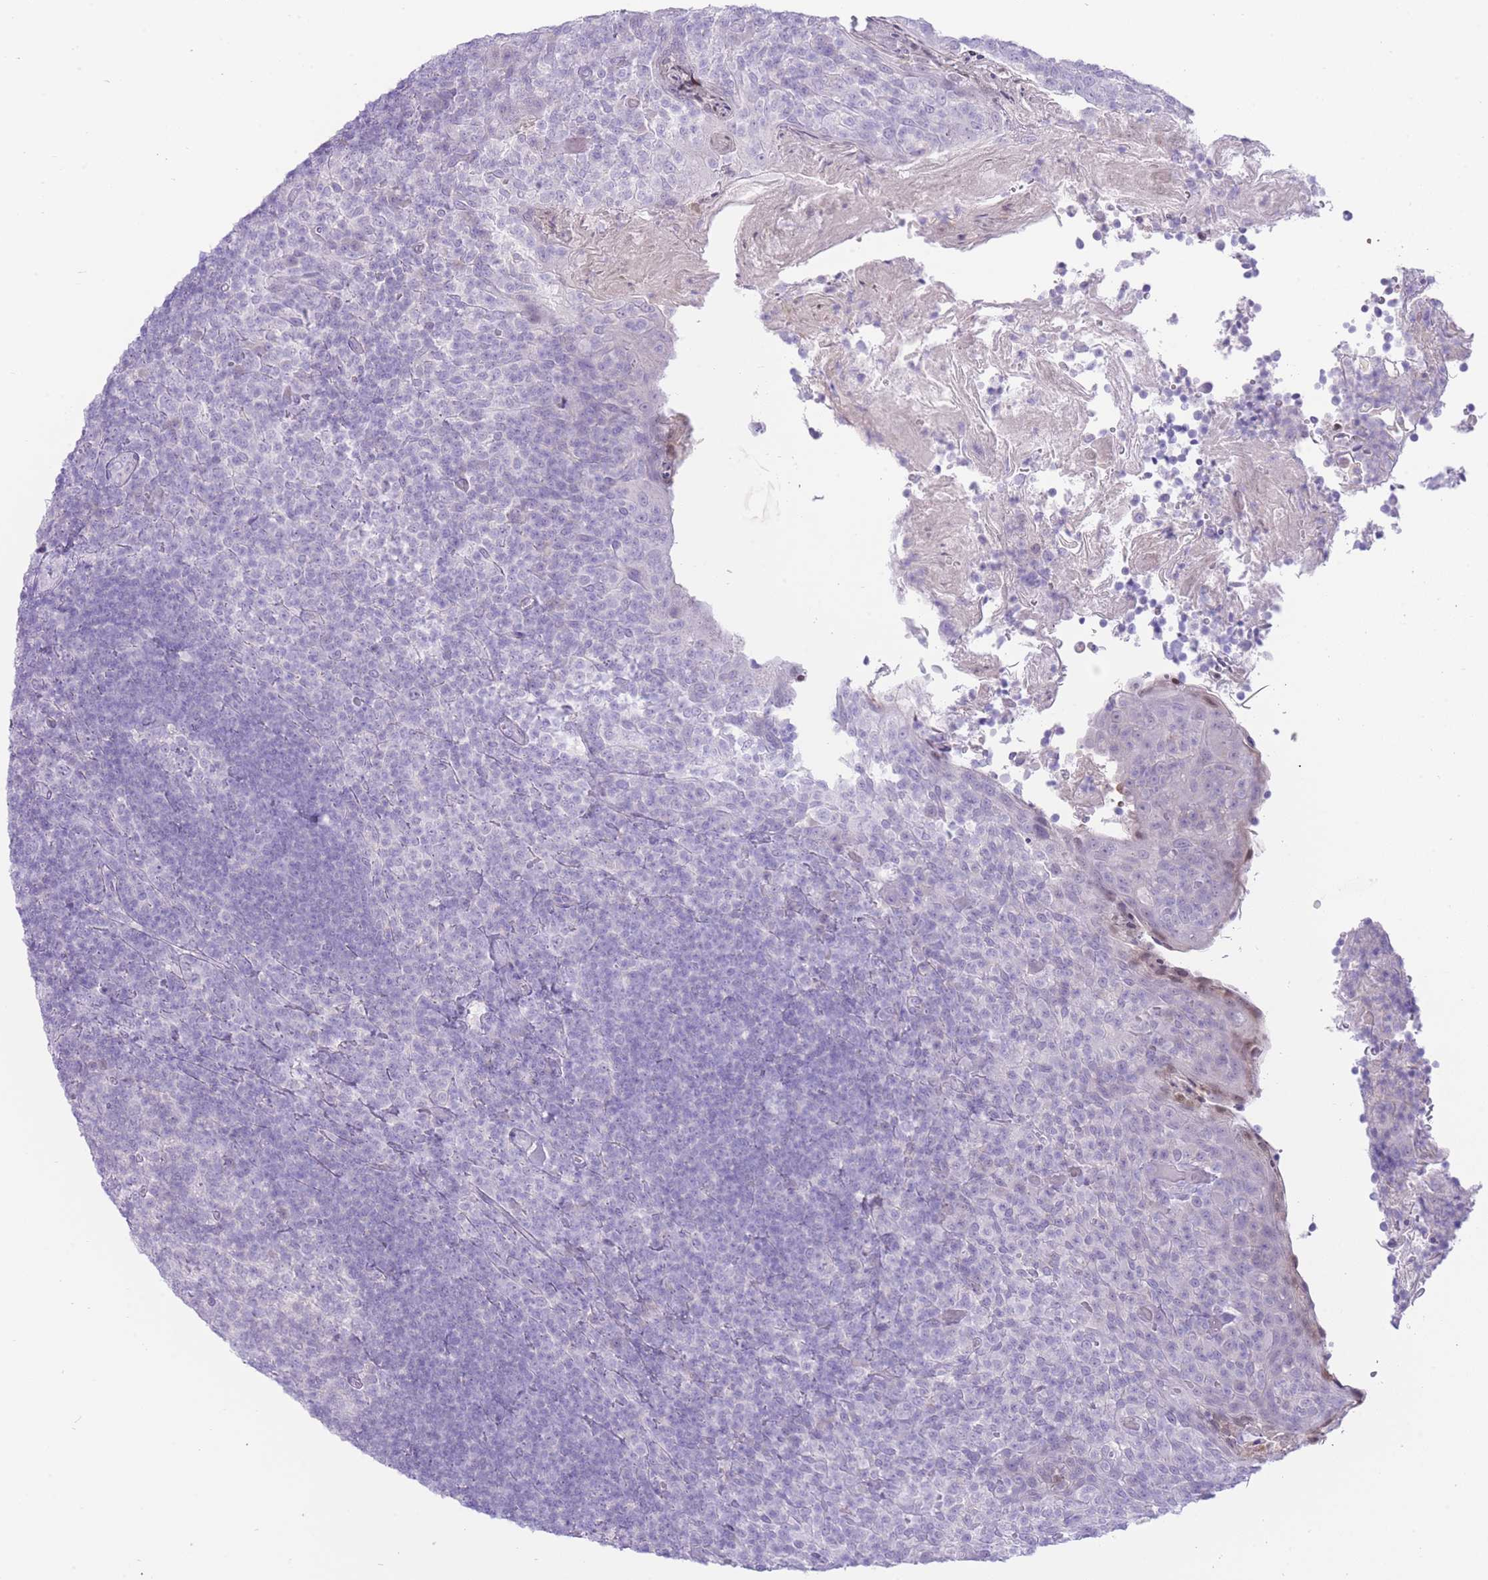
{"staining": {"intensity": "negative", "quantity": "none", "location": "none"}, "tissue": "tonsil", "cell_type": "Germinal center cells", "image_type": "normal", "snomed": [{"axis": "morphology", "description": "Normal tissue, NOS"}, {"axis": "topography", "description": "Tonsil"}], "caption": "The micrograph displays no staining of germinal center cells in benign tonsil.", "gene": "ZNF212", "patient": {"sex": "female", "age": 10}}